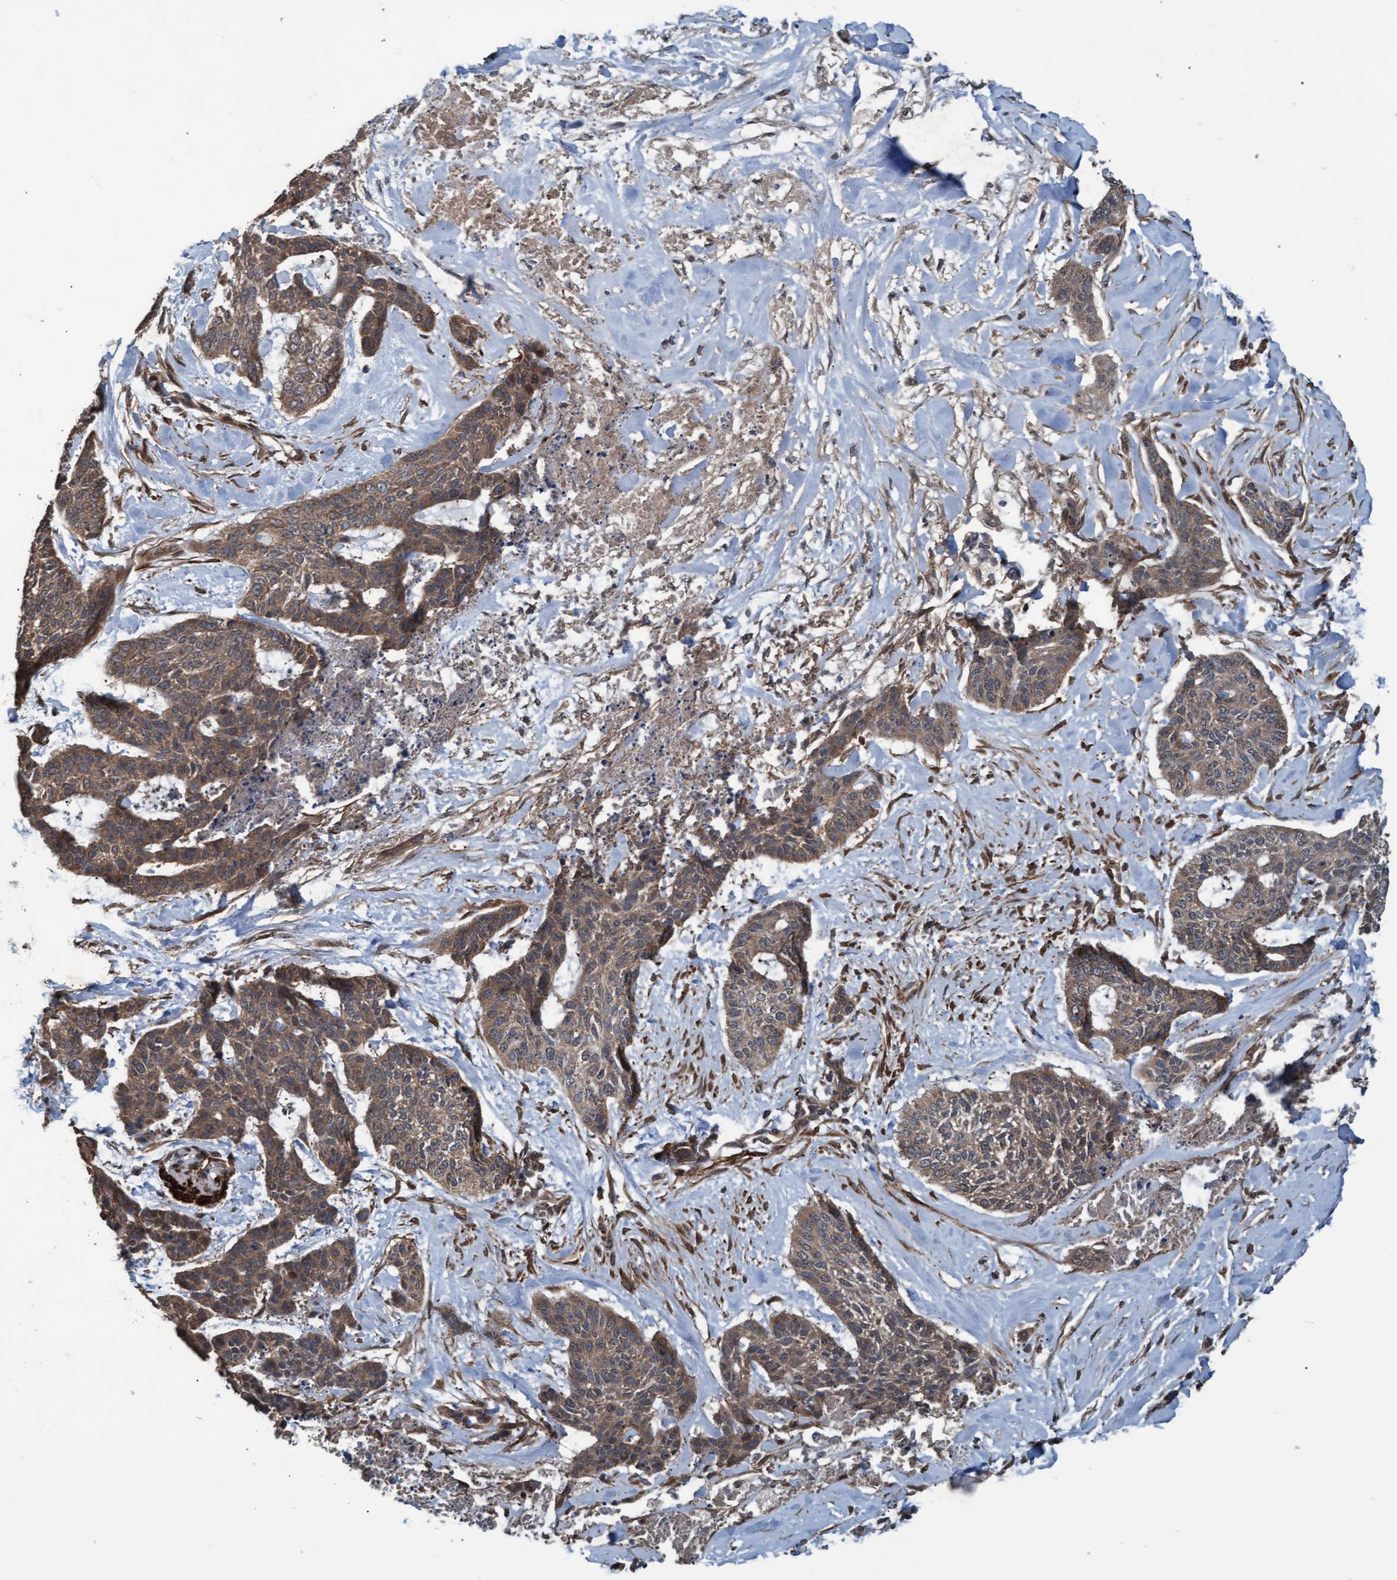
{"staining": {"intensity": "moderate", "quantity": ">75%", "location": "cytoplasmic/membranous"}, "tissue": "skin cancer", "cell_type": "Tumor cells", "image_type": "cancer", "snomed": [{"axis": "morphology", "description": "Basal cell carcinoma"}, {"axis": "topography", "description": "Skin"}], "caption": "Immunohistochemistry (IHC) (DAB (3,3'-diaminobenzidine)) staining of human skin cancer (basal cell carcinoma) displays moderate cytoplasmic/membranous protein expression in about >75% of tumor cells.", "gene": "GGT6", "patient": {"sex": "female", "age": 64}}